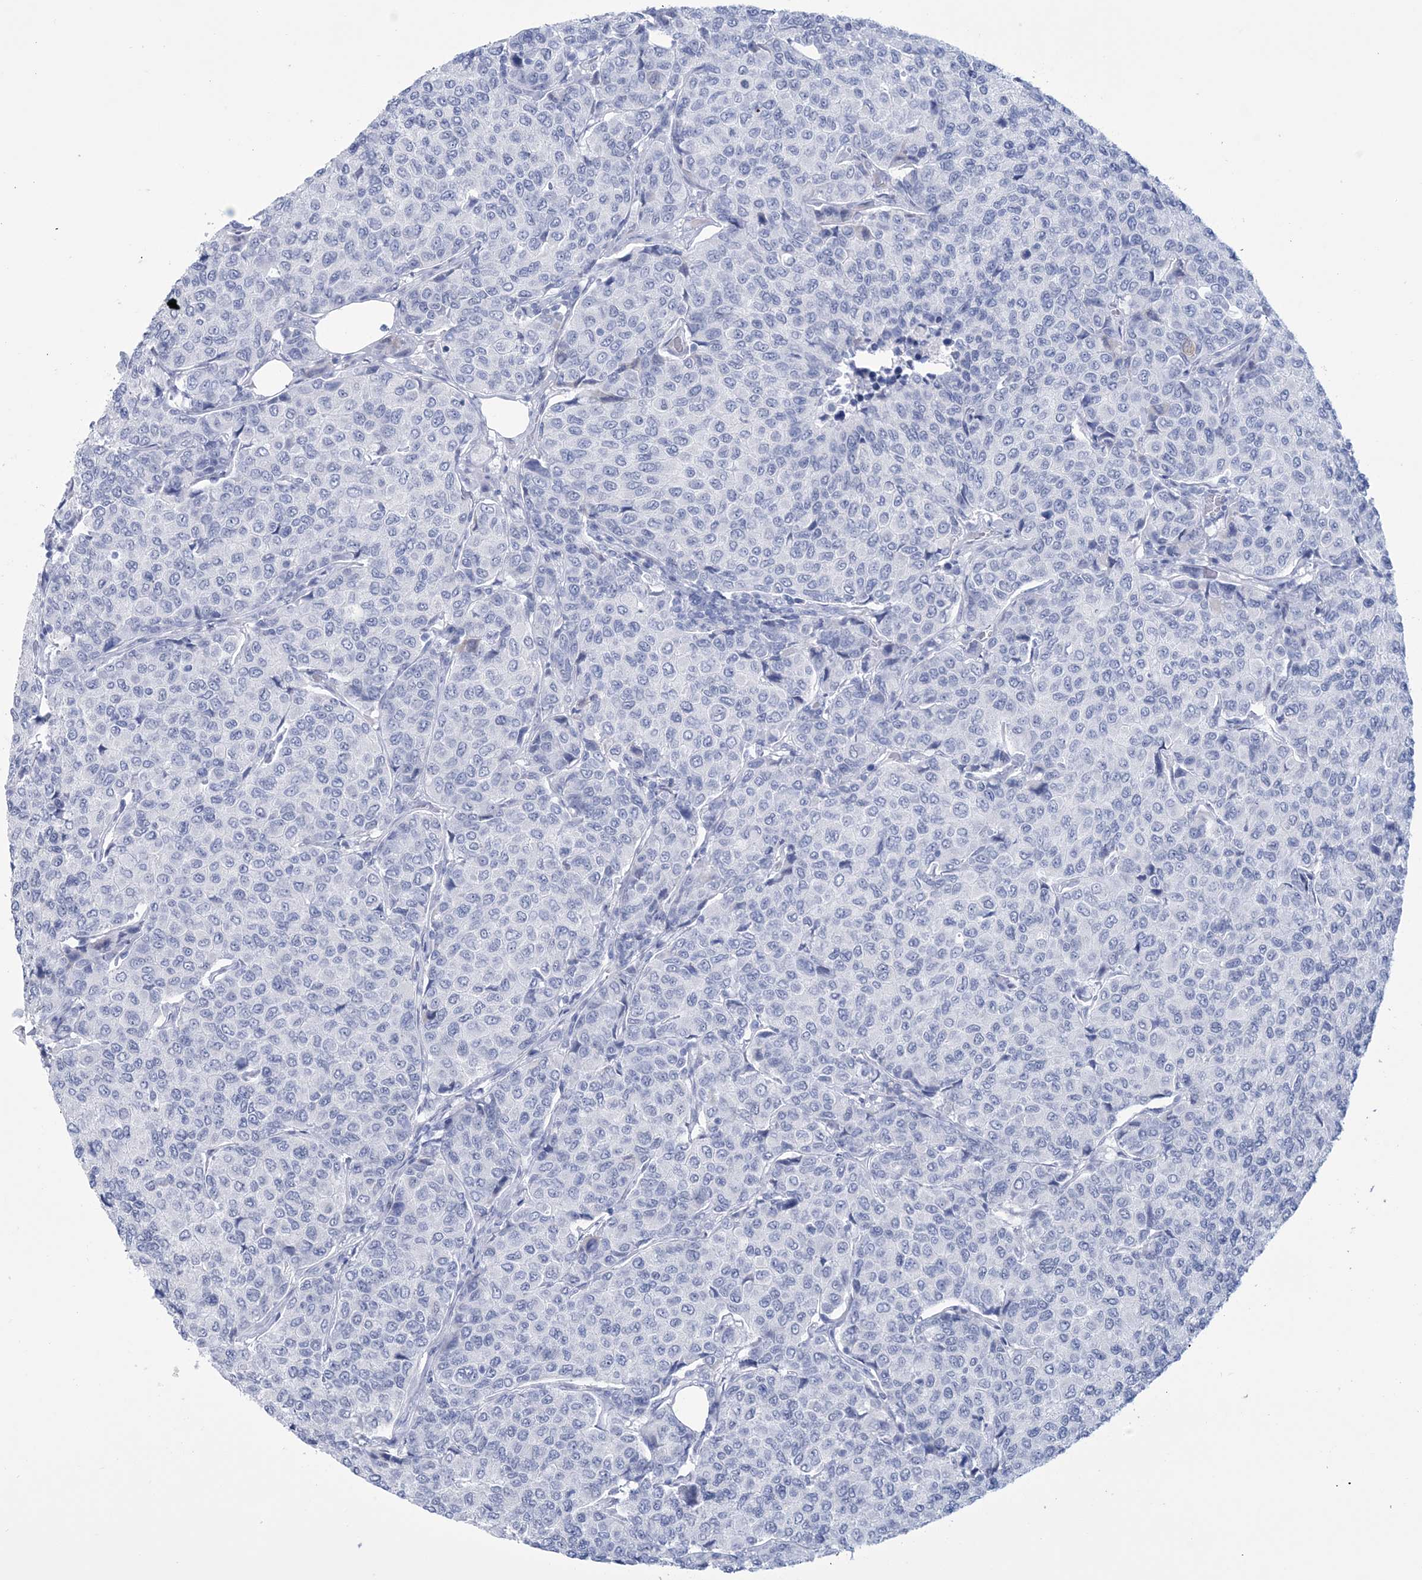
{"staining": {"intensity": "negative", "quantity": "none", "location": "none"}, "tissue": "breast cancer", "cell_type": "Tumor cells", "image_type": "cancer", "snomed": [{"axis": "morphology", "description": "Duct carcinoma"}, {"axis": "topography", "description": "Breast"}], "caption": "Histopathology image shows no protein positivity in tumor cells of breast infiltrating ductal carcinoma tissue.", "gene": "DPCD", "patient": {"sex": "female", "age": 55}}